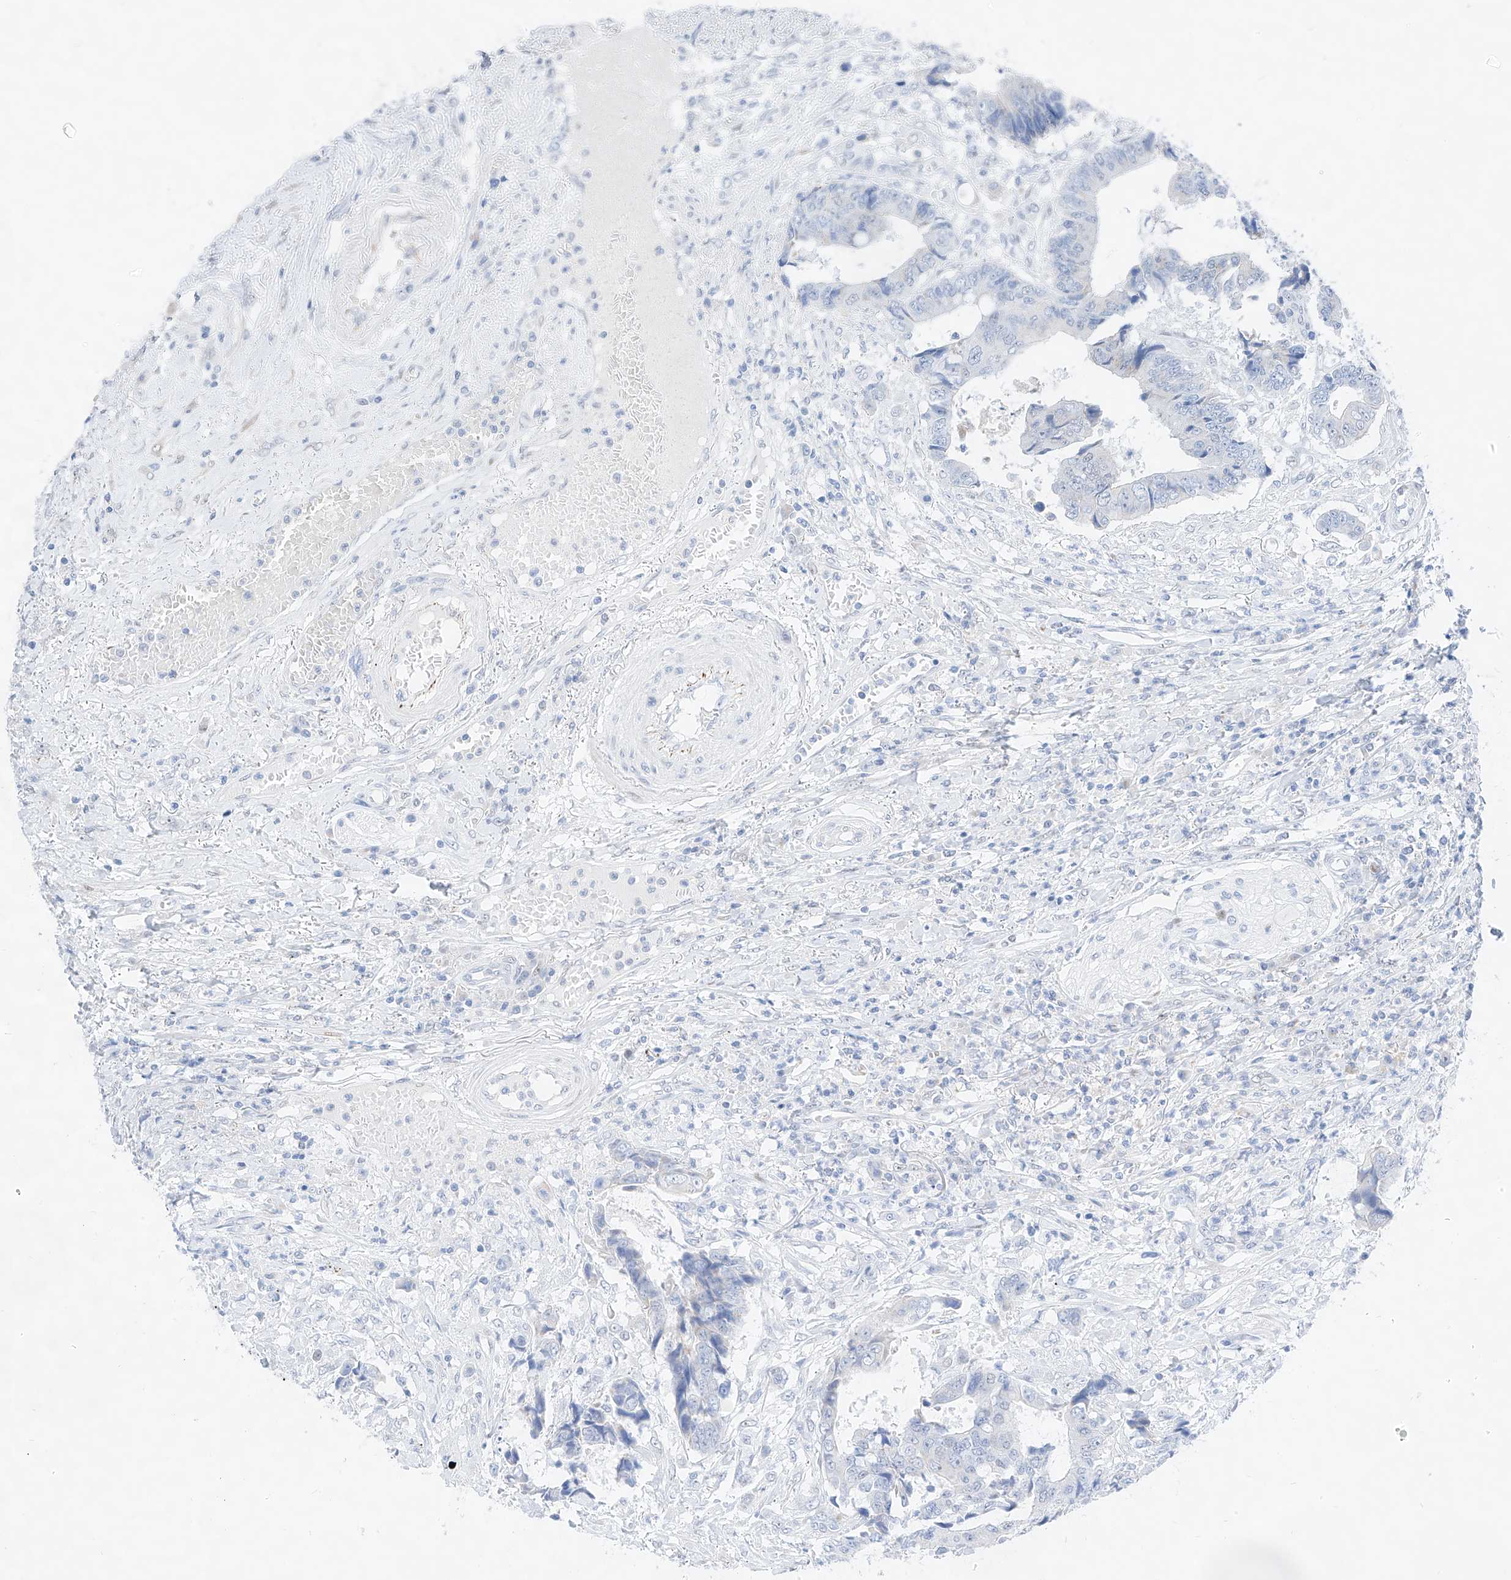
{"staining": {"intensity": "negative", "quantity": "none", "location": "none"}, "tissue": "colorectal cancer", "cell_type": "Tumor cells", "image_type": "cancer", "snomed": [{"axis": "morphology", "description": "Adenocarcinoma, NOS"}, {"axis": "topography", "description": "Rectum"}], "caption": "A high-resolution micrograph shows immunohistochemistry (IHC) staining of colorectal cancer, which demonstrates no significant expression in tumor cells.", "gene": "NT5C3B", "patient": {"sex": "male", "age": 84}}